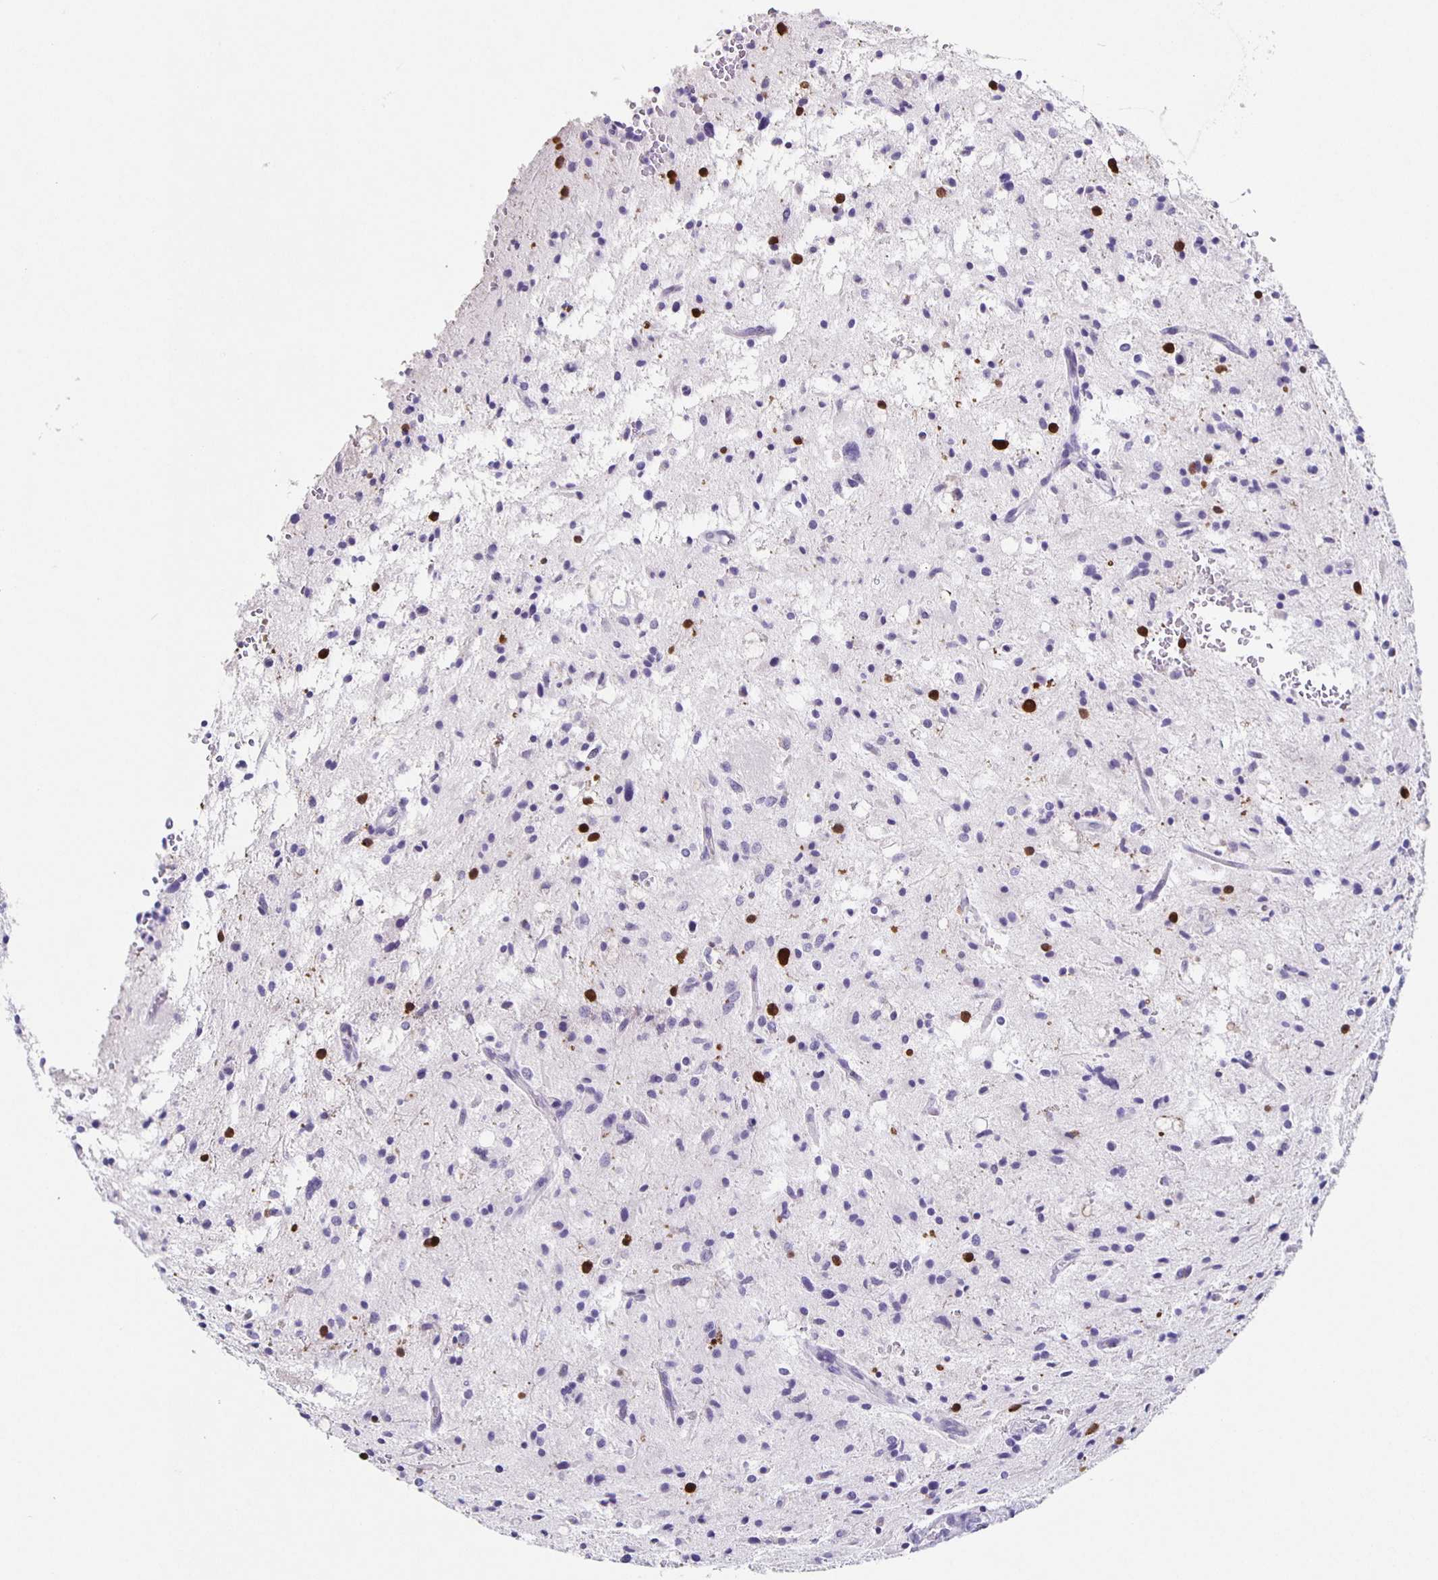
{"staining": {"intensity": "negative", "quantity": "none", "location": "none"}, "tissue": "glioma", "cell_type": "Tumor cells", "image_type": "cancer", "snomed": [{"axis": "morphology", "description": "Glioma, malignant, Low grade"}, {"axis": "topography", "description": "Brain"}], "caption": "An immunohistochemistry (IHC) photomicrograph of glioma is shown. There is no staining in tumor cells of glioma.", "gene": "CARNS1", "patient": {"sex": "female", "age": 58}}